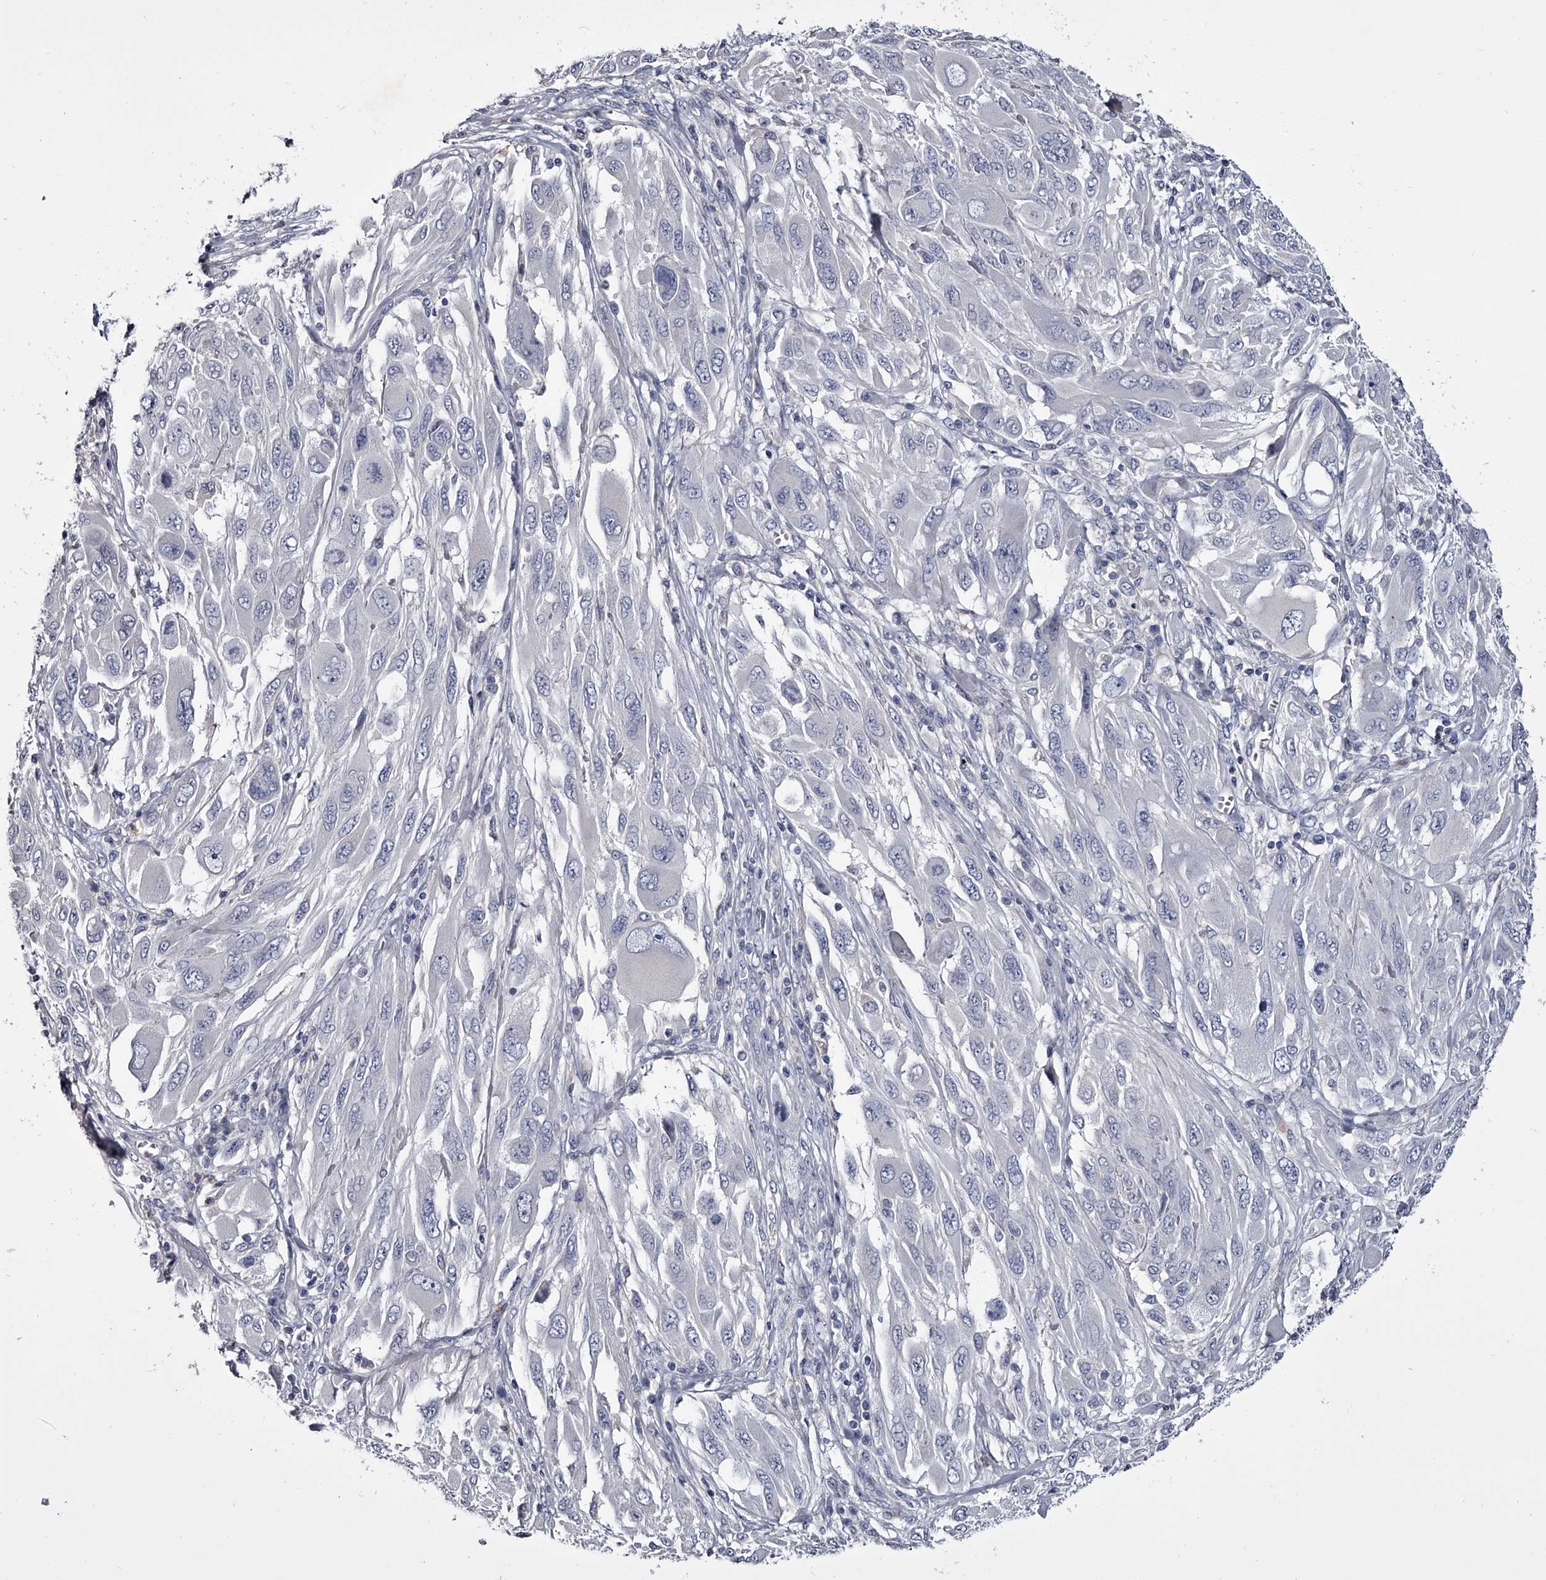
{"staining": {"intensity": "negative", "quantity": "none", "location": "none"}, "tissue": "melanoma", "cell_type": "Tumor cells", "image_type": "cancer", "snomed": [{"axis": "morphology", "description": "Malignant melanoma, NOS"}, {"axis": "topography", "description": "Skin"}], "caption": "Tumor cells are negative for brown protein staining in melanoma.", "gene": "GAPVD1", "patient": {"sex": "female", "age": 91}}